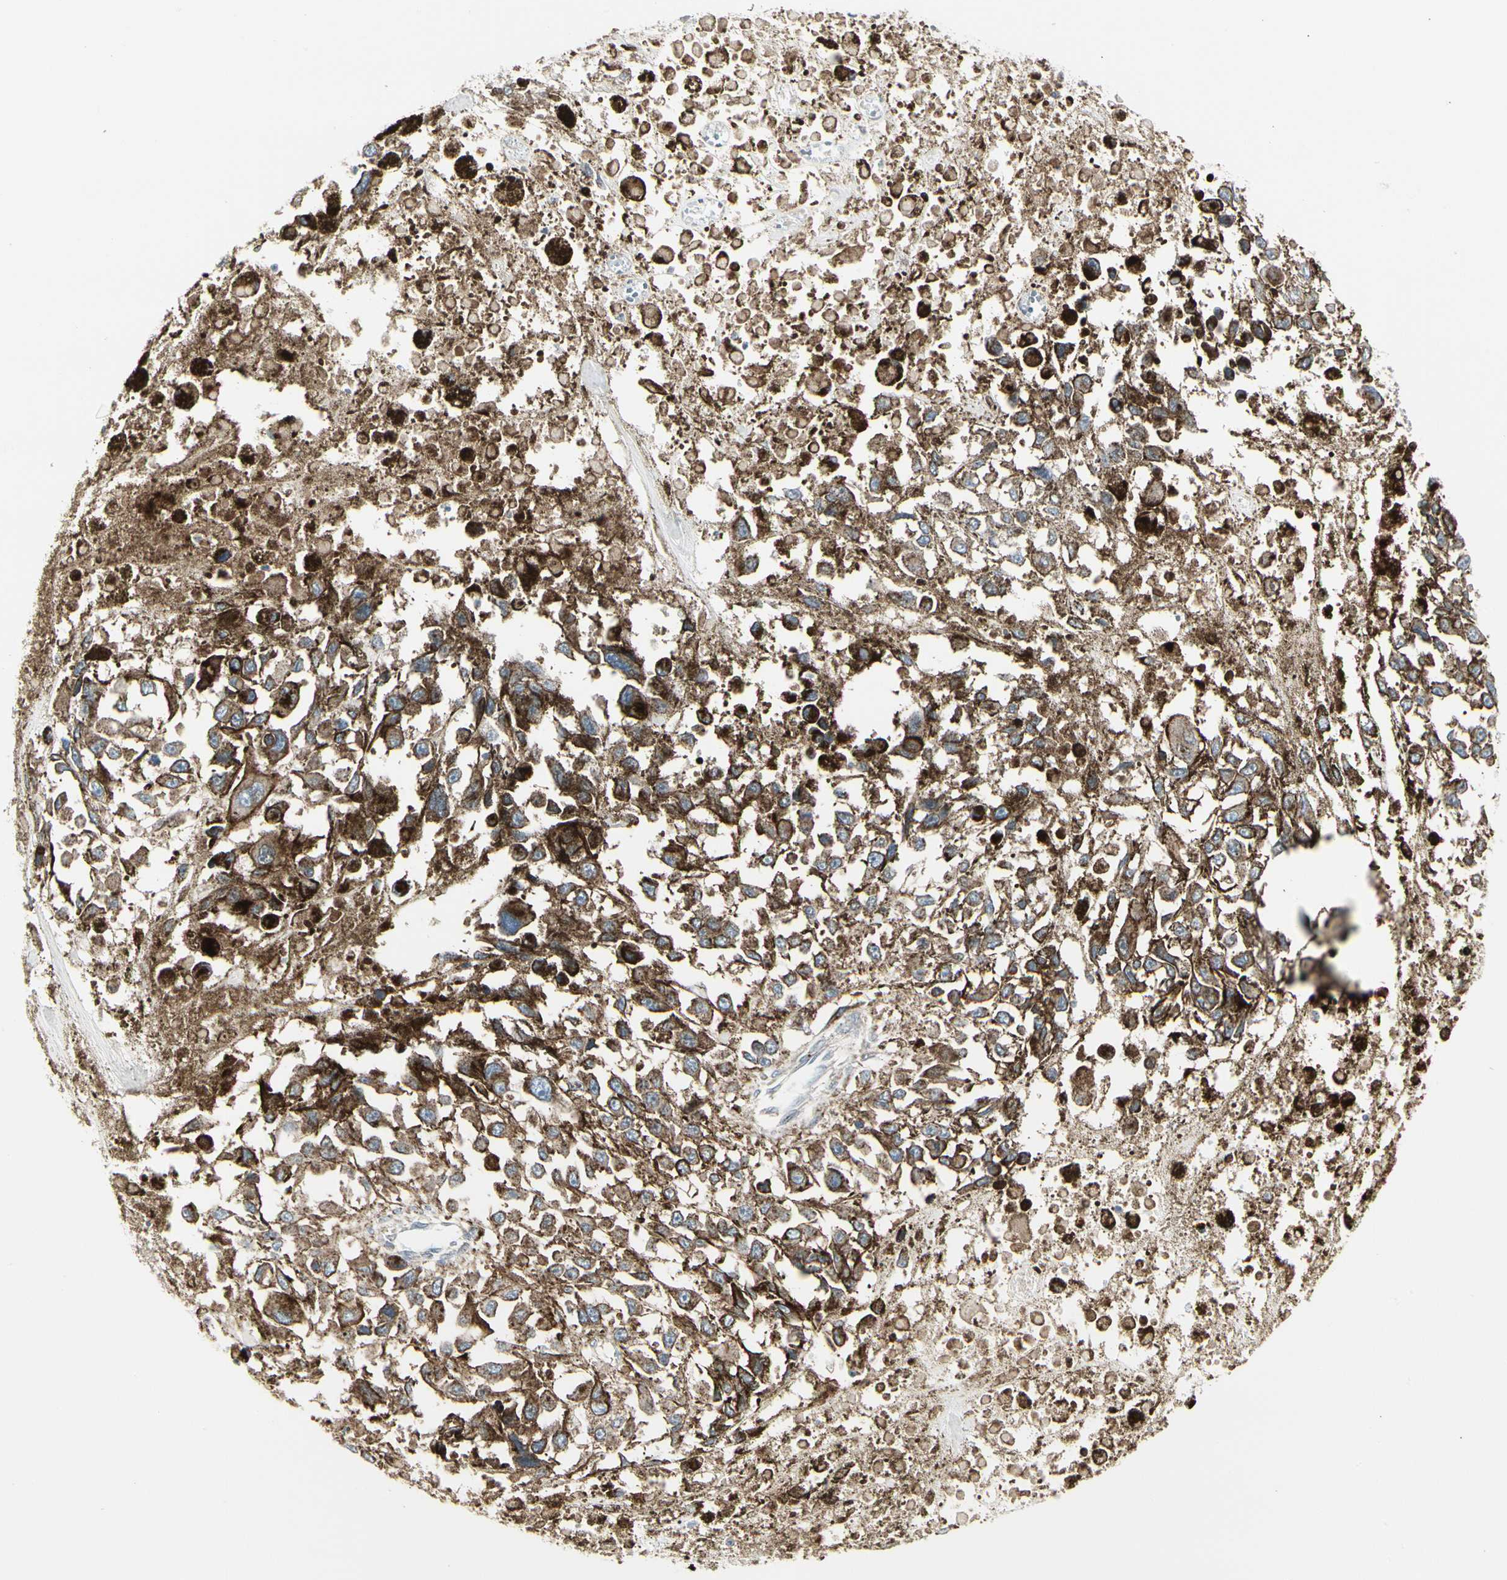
{"staining": {"intensity": "moderate", "quantity": "25%-75%", "location": "cytoplasmic/membranous"}, "tissue": "melanoma", "cell_type": "Tumor cells", "image_type": "cancer", "snomed": [{"axis": "morphology", "description": "Malignant melanoma, Metastatic site"}, {"axis": "topography", "description": "Lymph node"}], "caption": "Malignant melanoma (metastatic site) stained for a protein shows moderate cytoplasmic/membranous positivity in tumor cells. (DAB = brown stain, brightfield microscopy at high magnification).", "gene": "ATP6V1B2", "patient": {"sex": "male", "age": 59}}